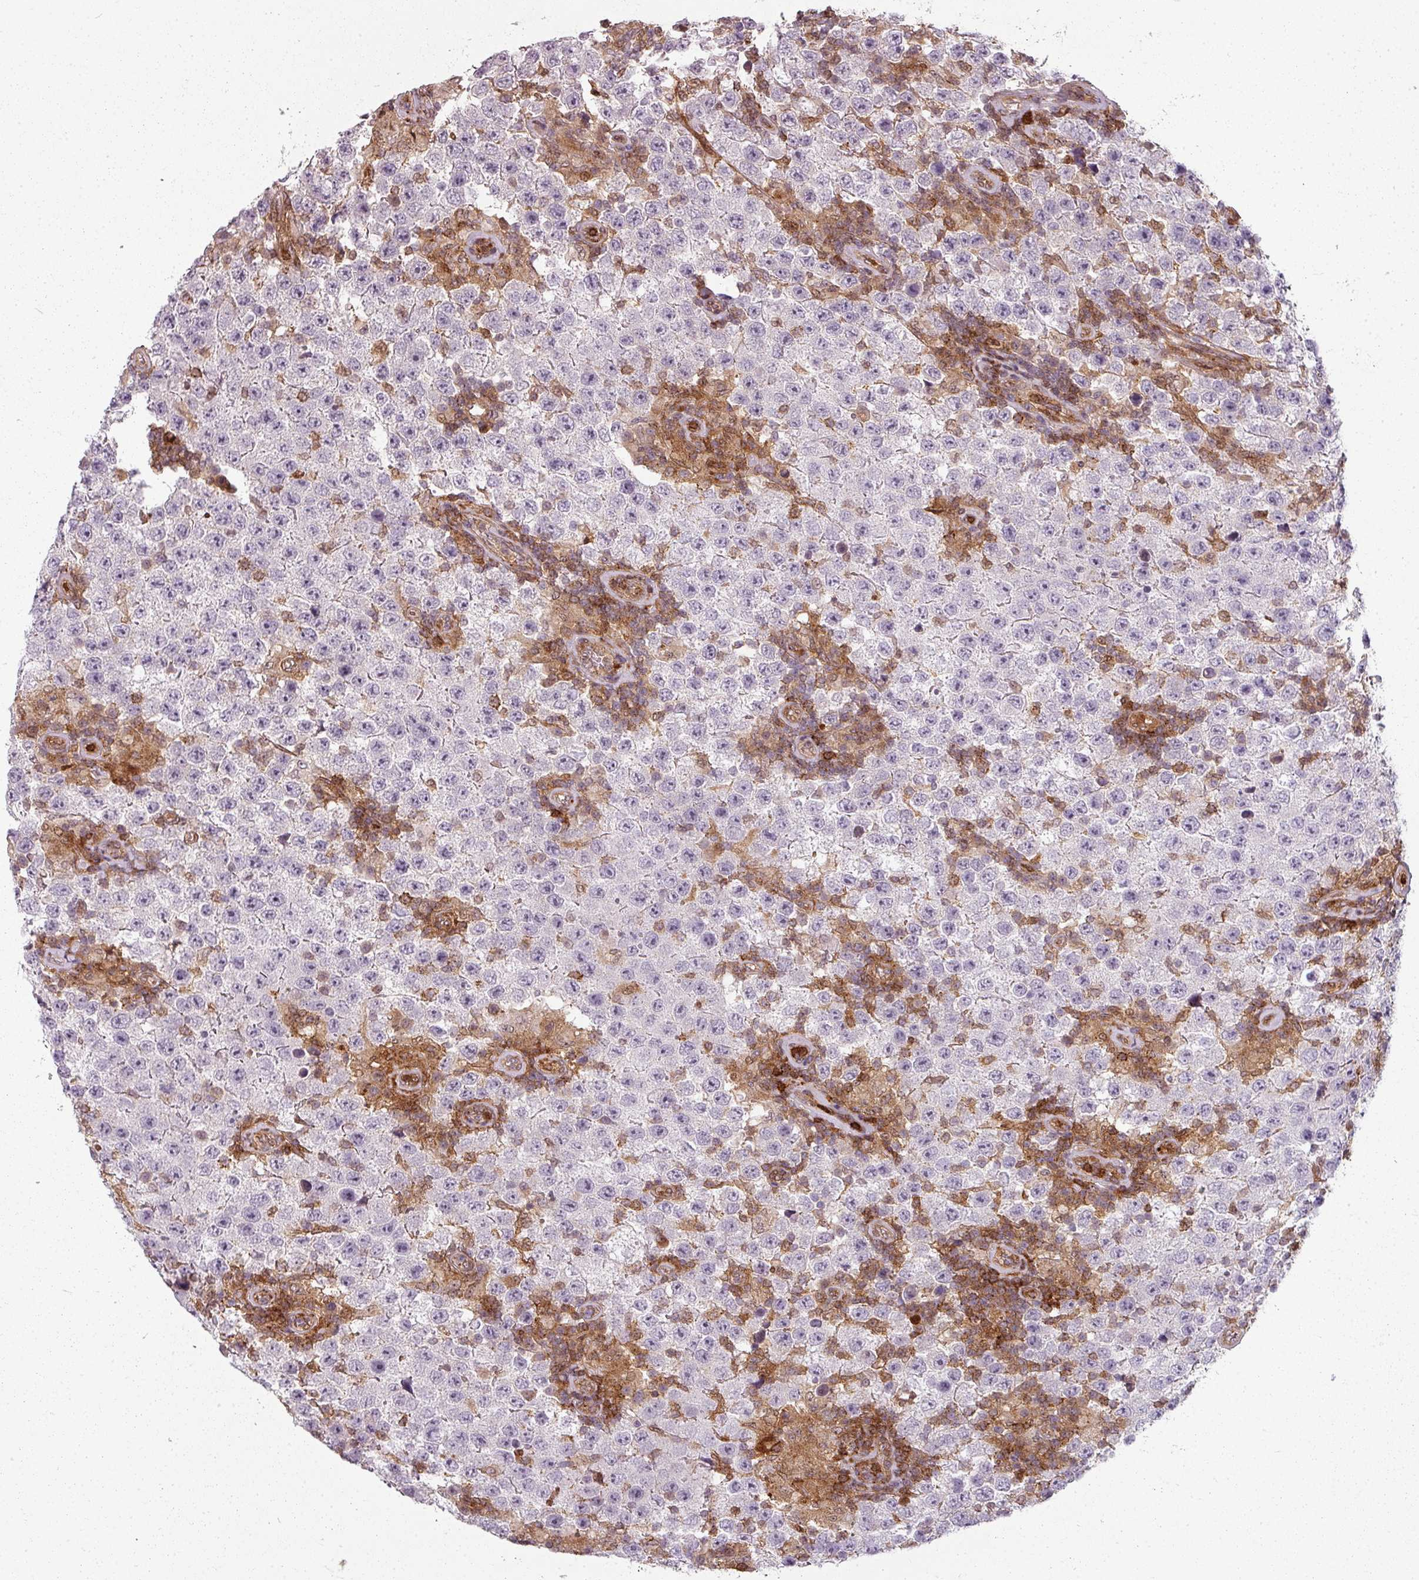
{"staining": {"intensity": "negative", "quantity": "none", "location": "none"}, "tissue": "testis cancer", "cell_type": "Tumor cells", "image_type": "cancer", "snomed": [{"axis": "morphology", "description": "Normal tissue, NOS"}, {"axis": "morphology", "description": "Urothelial carcinoma, High grade"}, {"axis": "morphology", "description": "Seminoma, NOS"}, {"axis": "morphology", "description": "Carcinoma, Embryonal, NOS"}, {"axis": "topography", "description": "Urinary bladder"}, {"axis": "topography", "description": "Testis"}], "caption": "High-grade urothelial carcinoma (testis) was stained to show a protein in brown. There is no significant positivity in tumor cells. (DAB (3,3'-diaminobenzidine) immunohistochemistry with hematoxylin counter stain).", "gene": "CLIC1", "patient": {"sex": "male", "age": 41}}